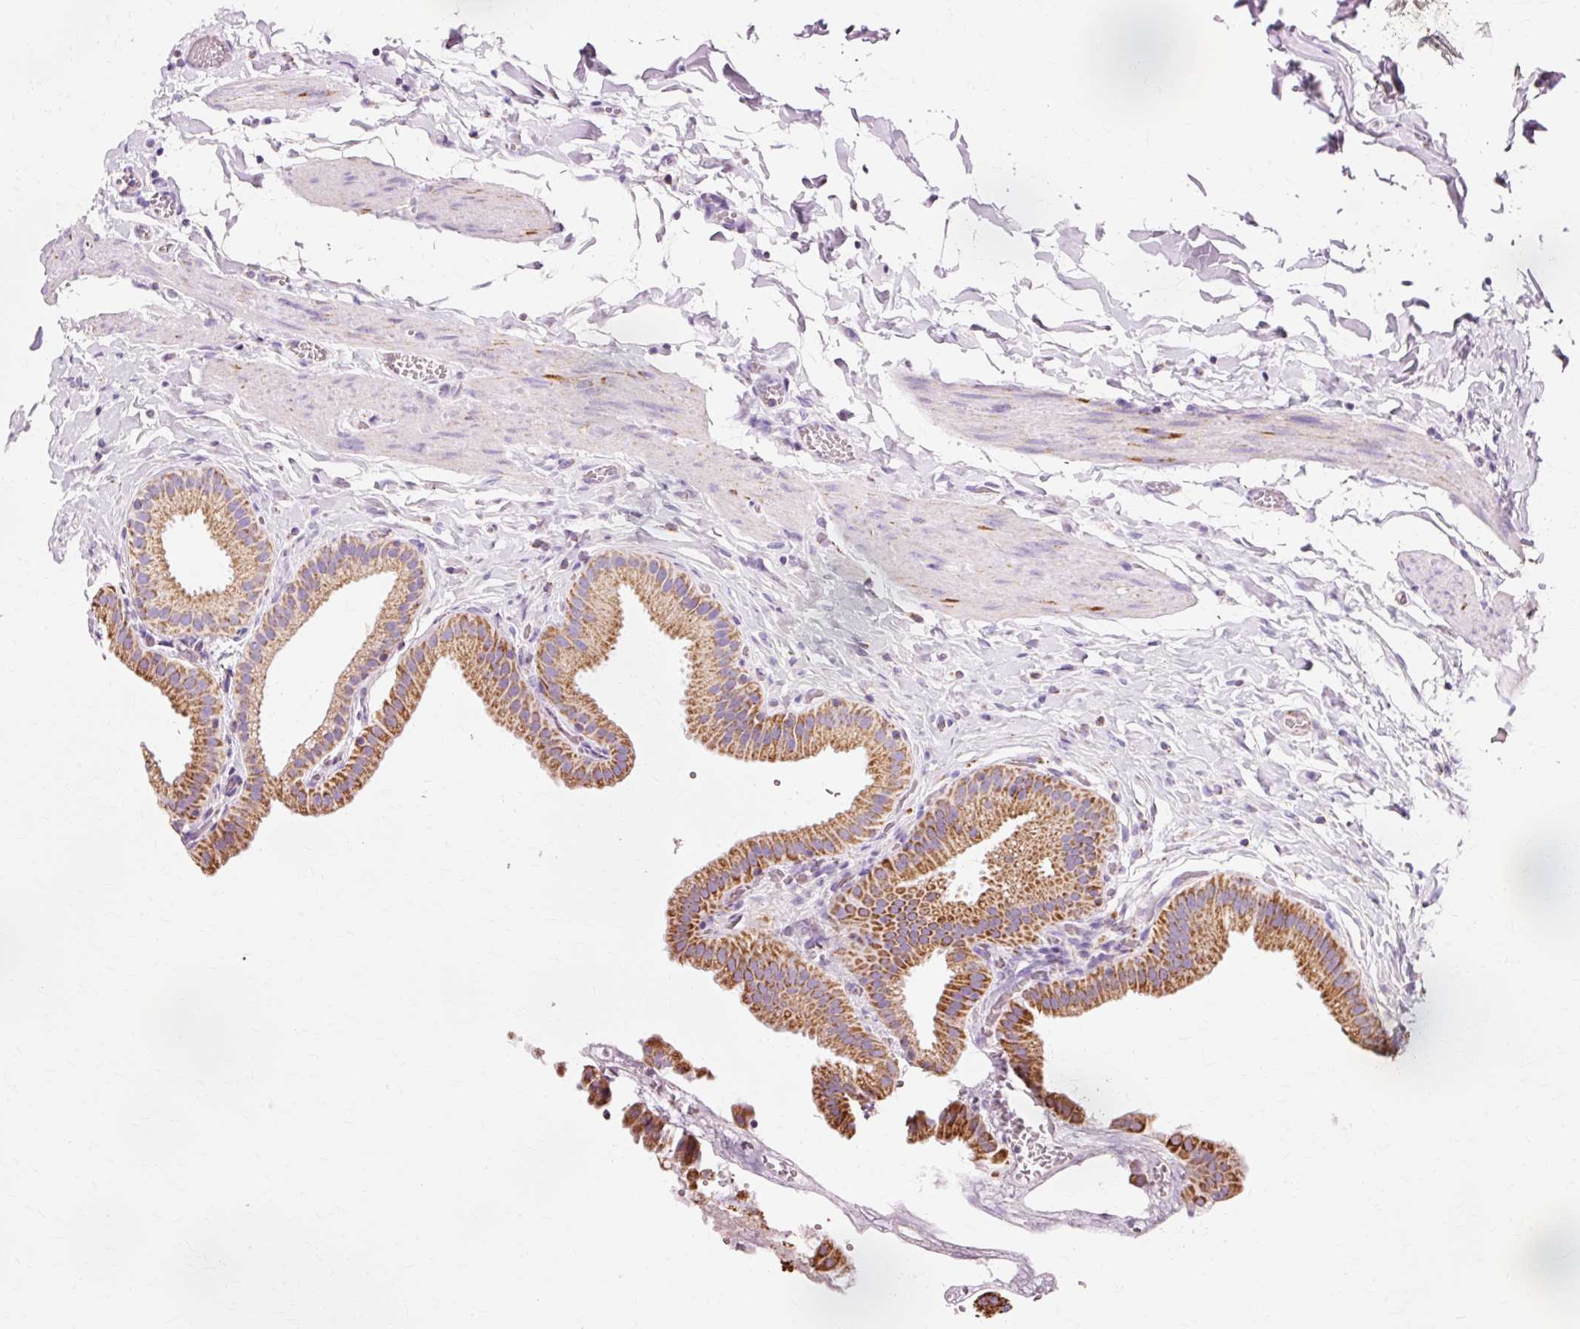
{"staining": {"intensity": "moderate", "quantity": ">75%", "location": "cytoplasmic/membranous"}, "tissue": "gallbladder", "cell_type": "Glandular cells", "image_type": "normal", "snomed": [{"axis": "morphology", "description": "Normal tissue, NOS"}, {"axis": "topography", "description": "Gallbladder"}], "caption": "DAB (3,3'-diaminobenzidine) immunohistochemical staining of normal human gallbladder shows moderate cytoplasmic/membranous protein staining in approximately >75% of glandular cells.", "gene": "ATP5PO", "patient": {"sex": "female", "age": 63}}